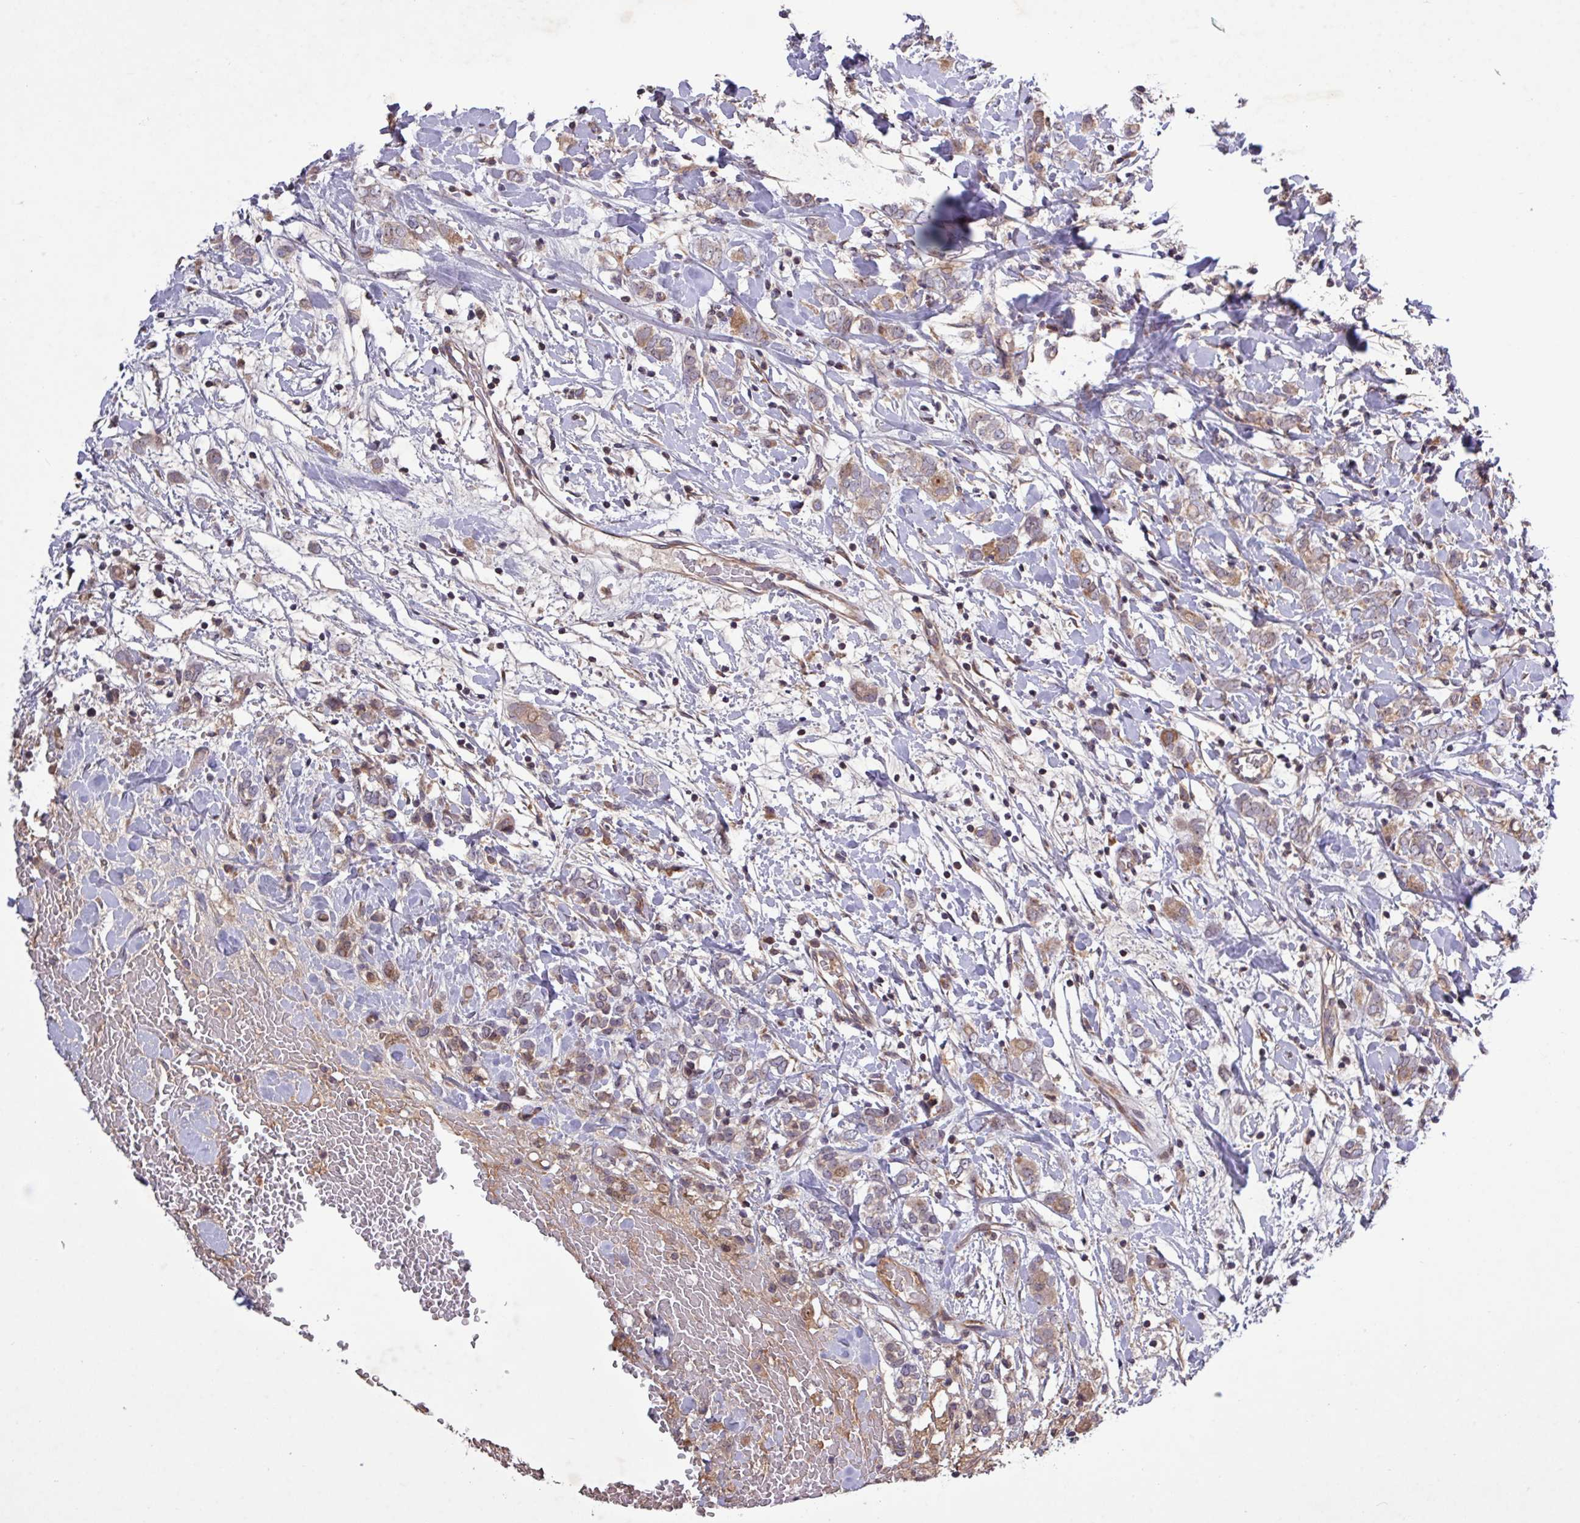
{"staining": {"intensity": "moderate", "quantity": "25%-75%", "location": "cytoplasmic/membranous"}, "tissue": "breast cancer", "cell_type": "Tumor cells", "image_type": "cancer", "snomed": [{"axis": "morphology", "description": "Normal tissue, NOS"}, {"axis": "morphology", "description": "Lobular carcinoma"}, {"axis": "topography", "description": "Breast"}], "caption": "High-magnification brightfield microscopy of breast cancer stained with DAB (brown) and counterstained with hematoxylin (blue). tumor cells exhibit moderate cytoplasmic/membranous positivity is identified in about25%-75% of cells.", "gene": "TNFSF12", "patient": {"sex": "female", "age": 47}}